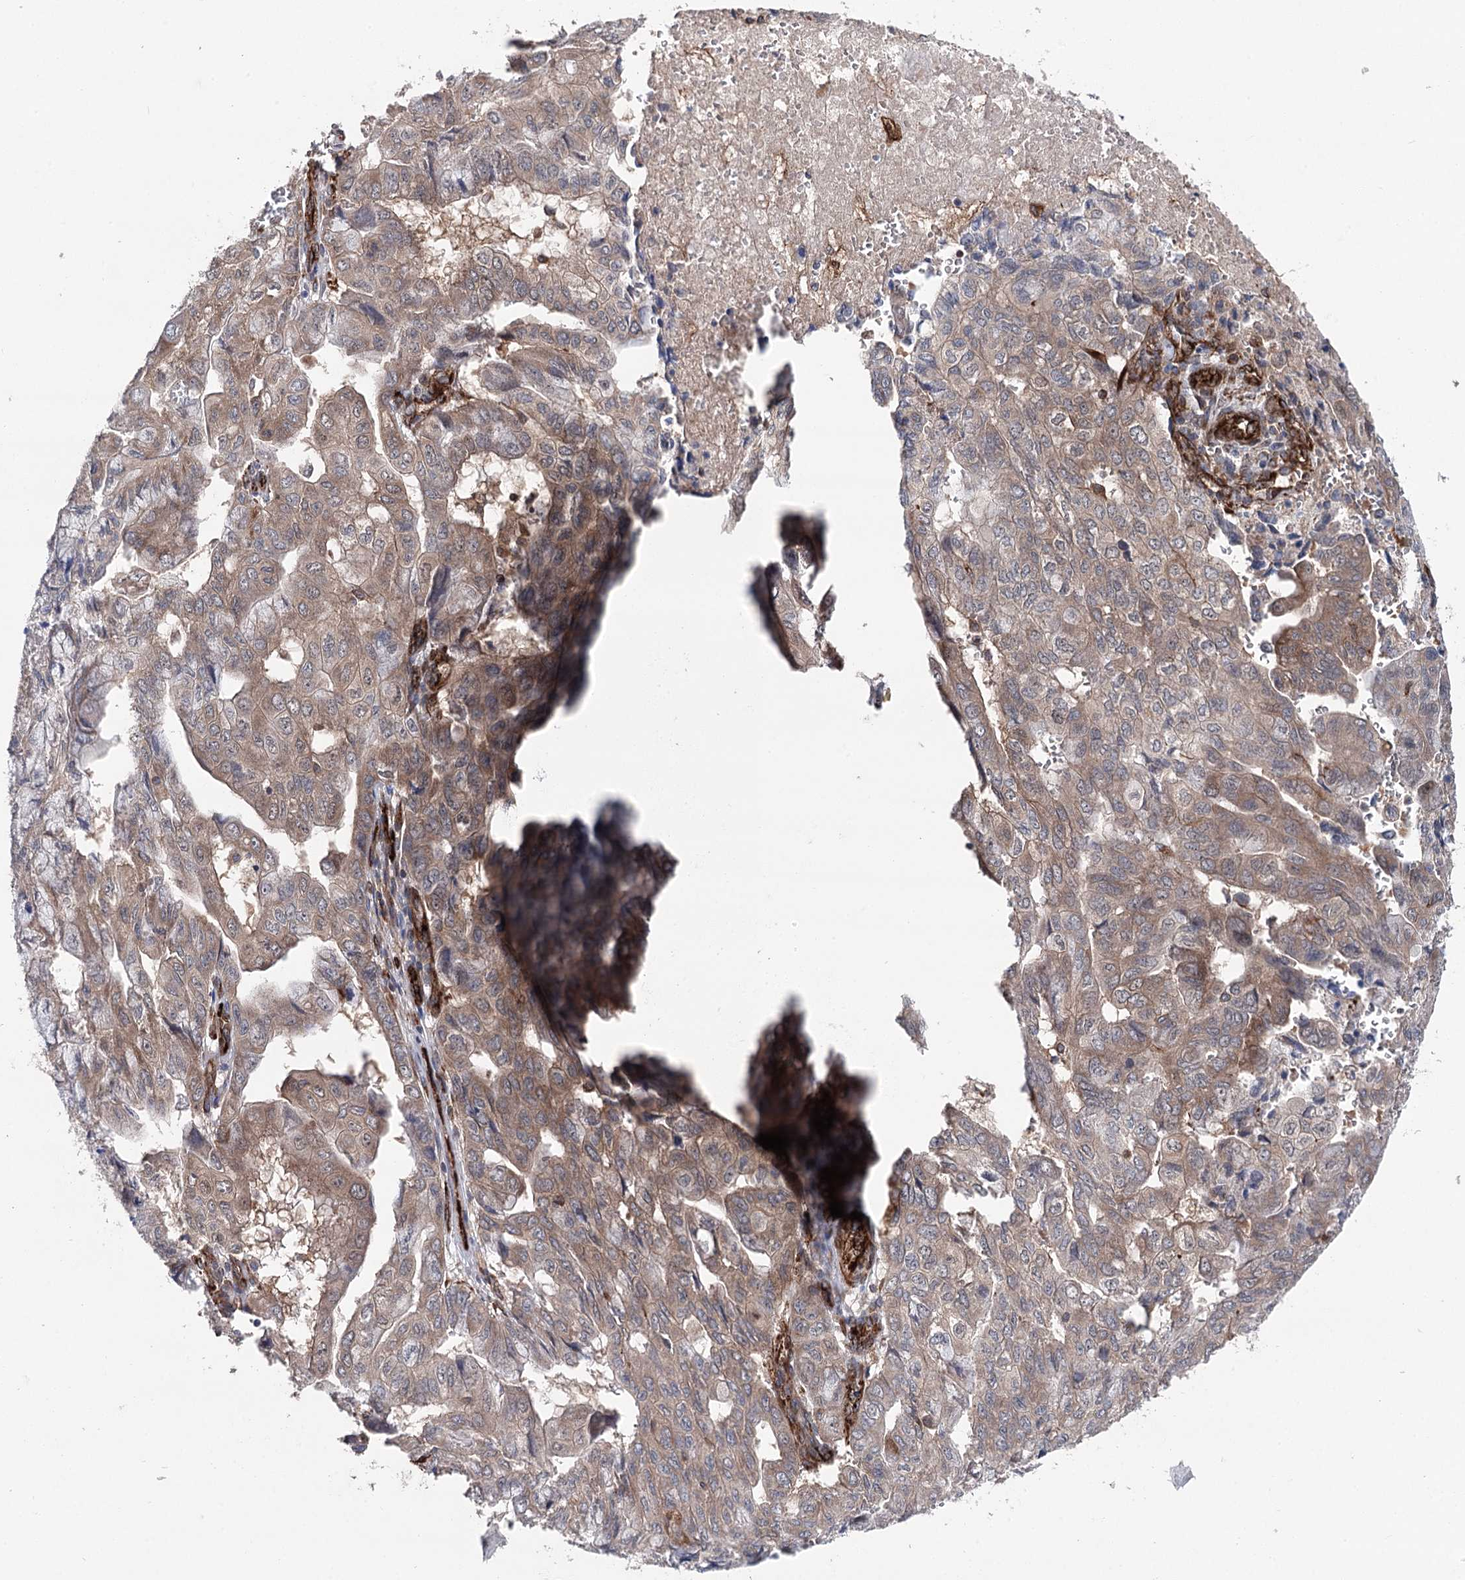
{"staining": {"intensity": "weak", "quantity": ">75%", "location": "cytoplasmic/membranous"}, "tissue": "pancreatic cancer", "cell_type": "Tumor cells", "image_type": "cancer", "snomed": [{"axis": "morphology", "description": "Adenocarcinoma, NOS"}, {"axis": "topography", "description": "Pancreas"}], "caption": "Protein analysis of pancreatic cancer (adenocarcinoma) tissue demonstrates weak cytoplasmic/membranous positivity in about >75% of tumor cells.", "gene": "MIB1", "patient": {"sex": "male", "age": 51}}